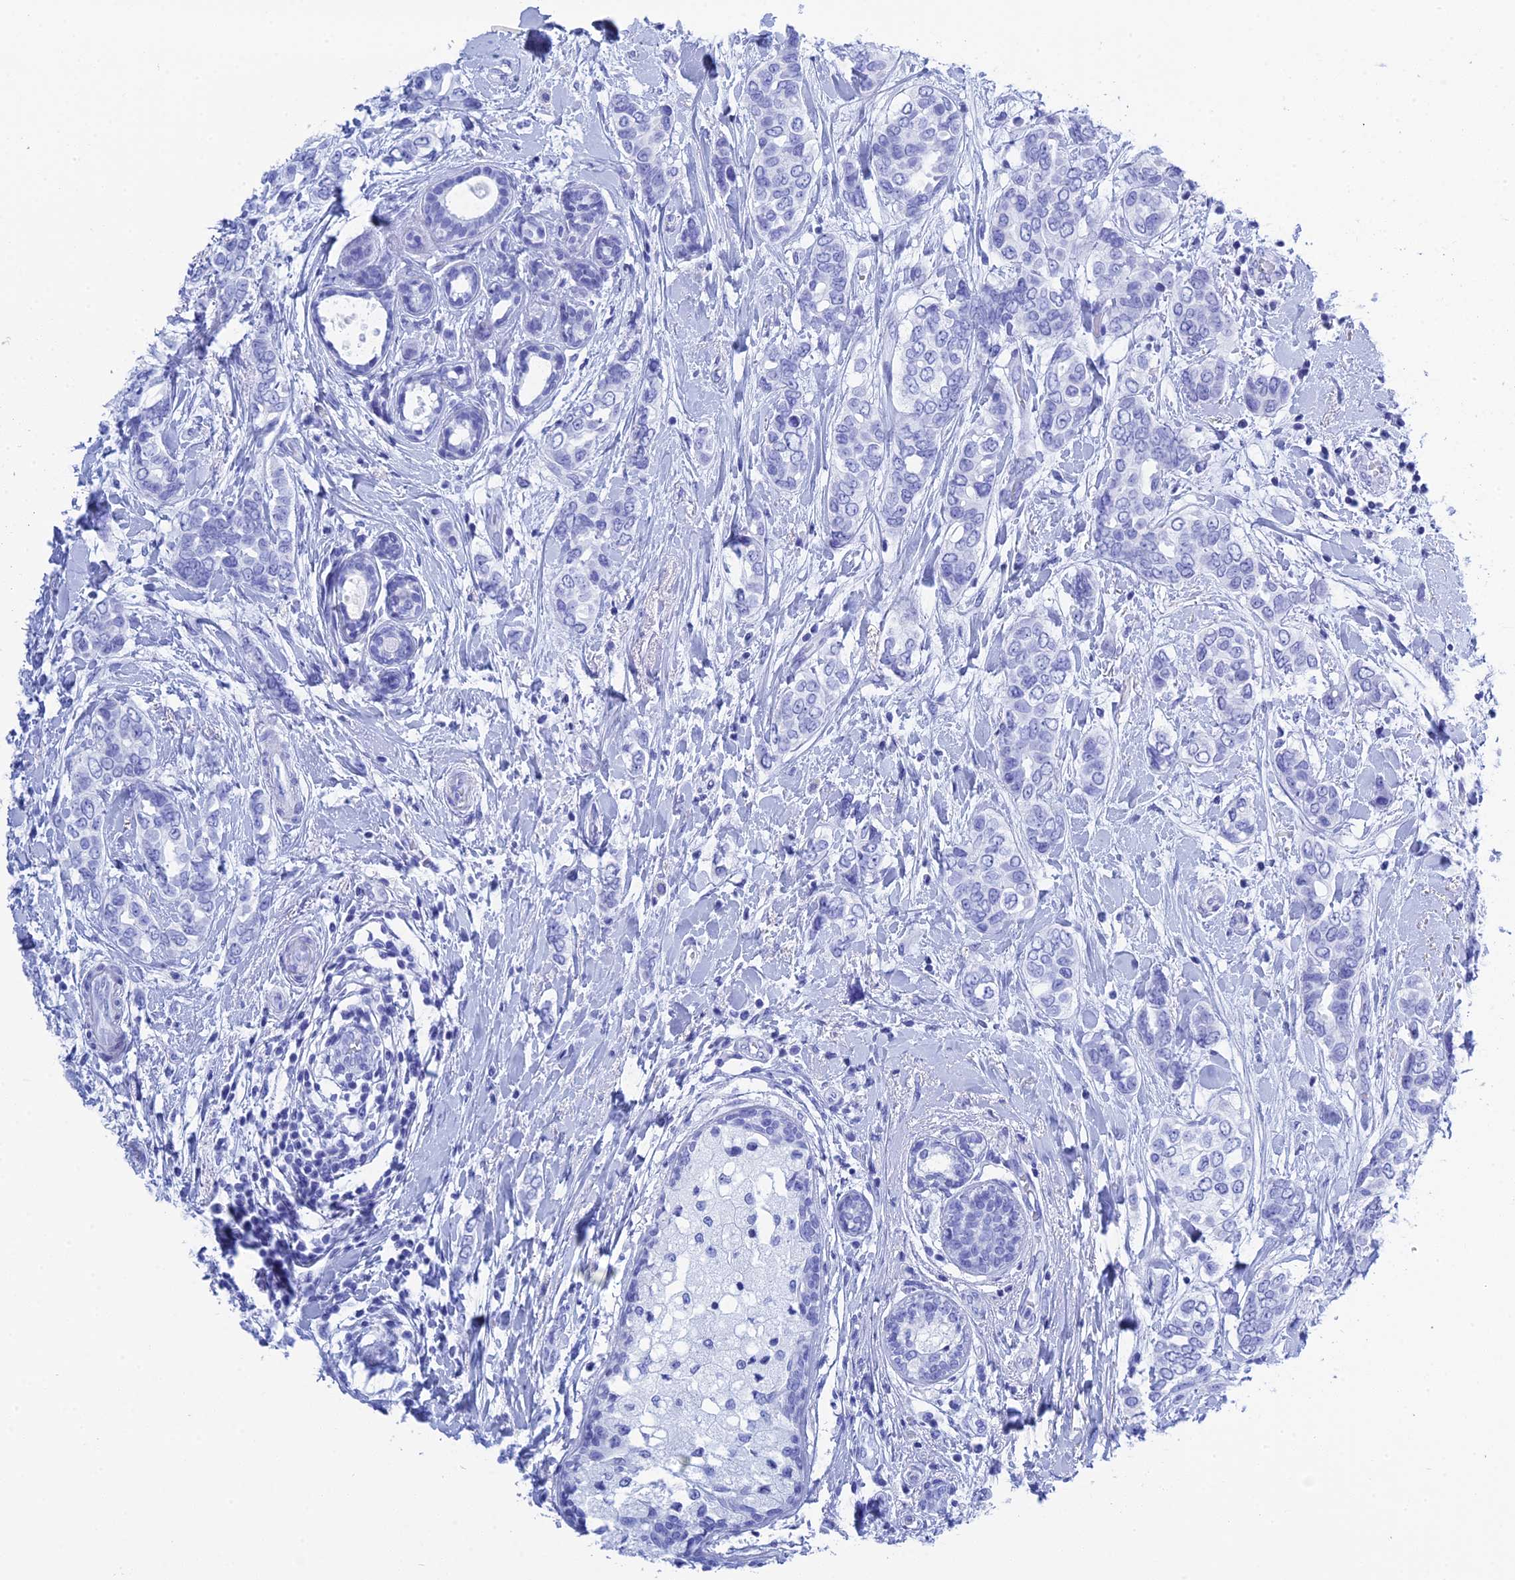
{"staining": {"intensity": "negative", "quantity": "none", "location": "none"}, "tissue": "breast cancer", "cell_type": "Tumor cells", "image_type": "cancer", "snomed": [{"axis": "morphology", "description": "Lobular carcinoma"}, {"axis": "topography", "description": "Breast"}], "caption": "Immunohistochemistry image of neoplastic tissue: breast cancer (lobular carcinoma) stained with DAB demonstrates no significant protein expression in tumor cells.", "gene": "TEX101", "patient": {"sex": "female", "age": 51}}